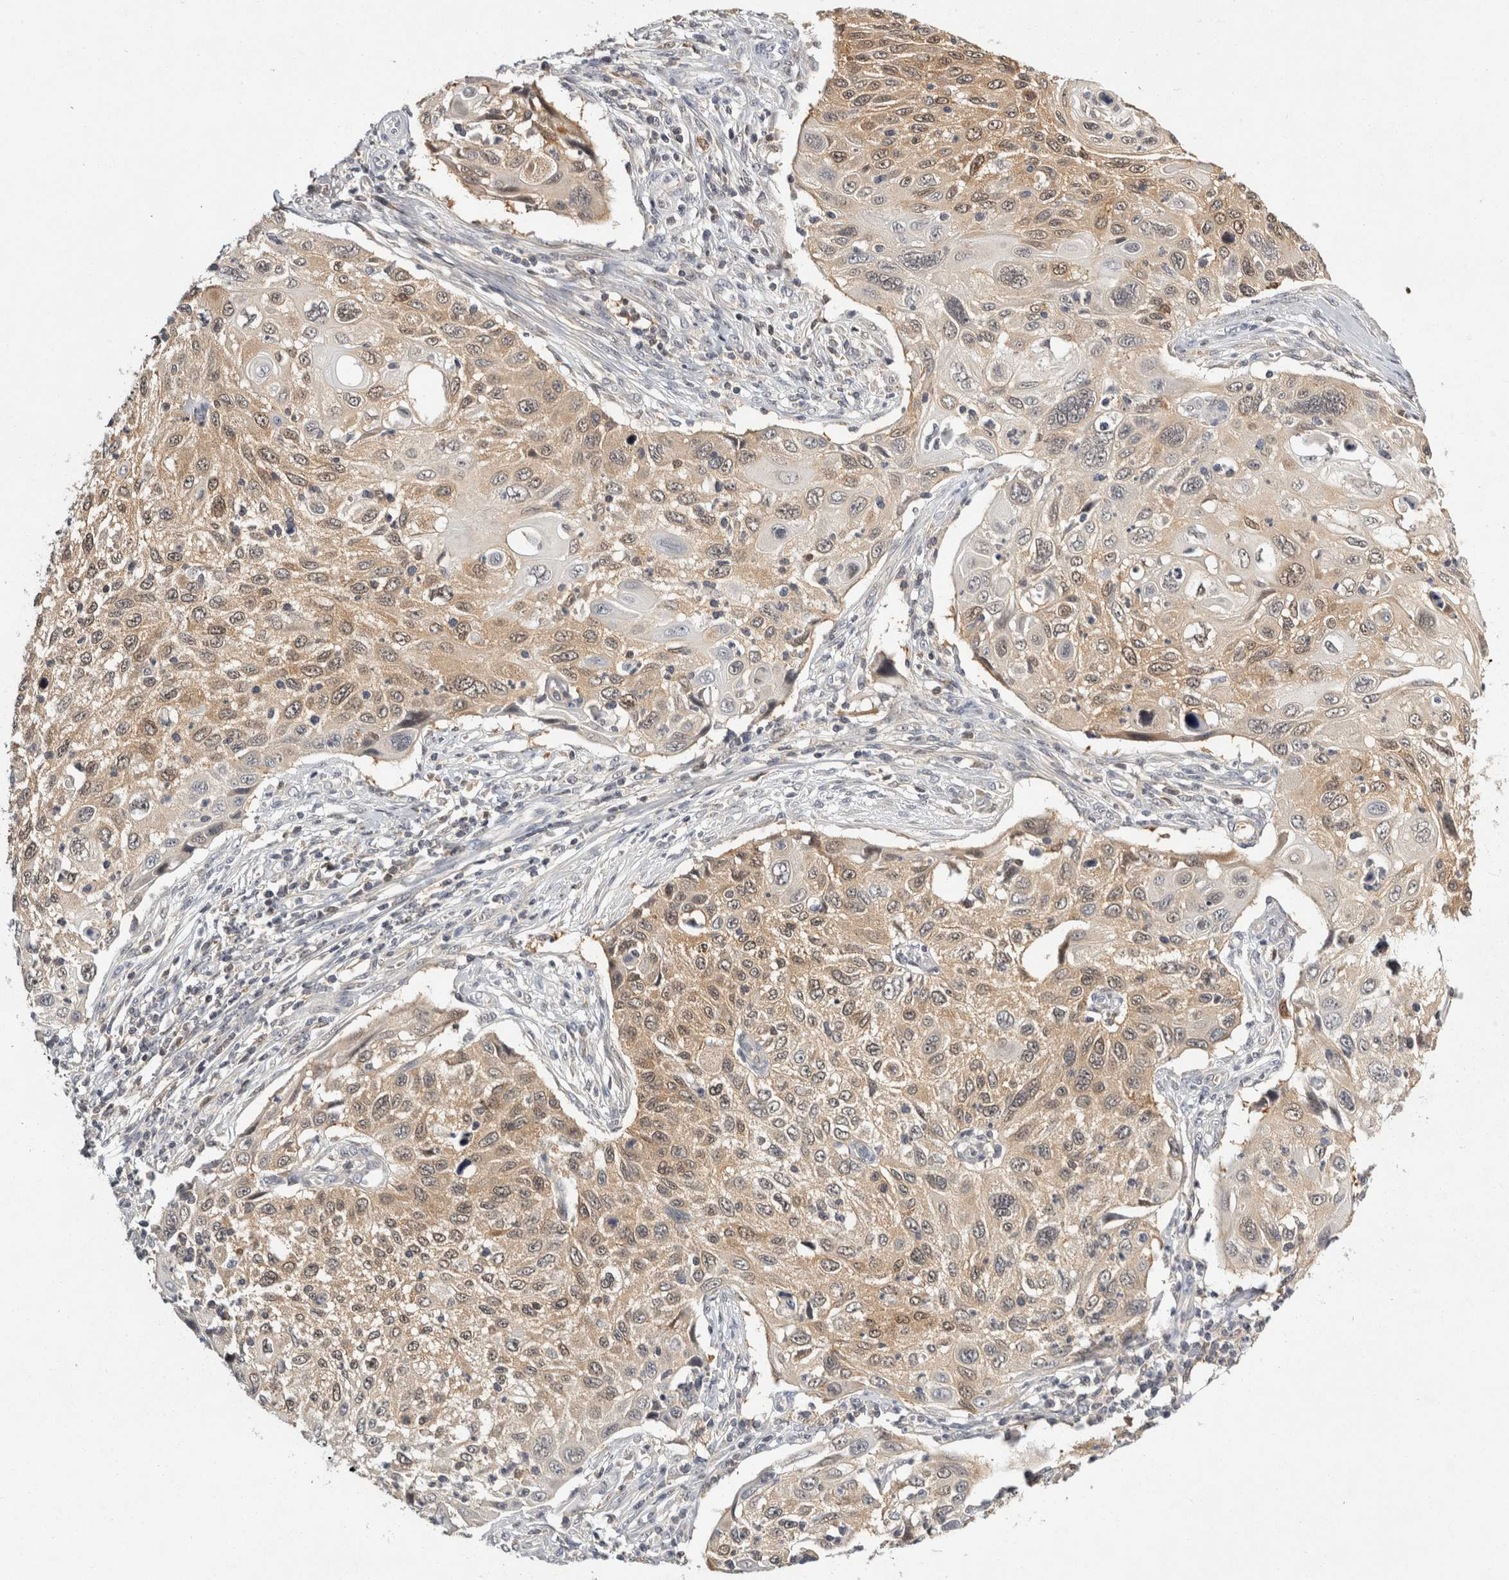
{"staining": {"intensity": "weak", "quantity": "25%-75%", "location": "cytoplasmic/membranous"}, "tissue": "cervical cancer", "cell_type": "Tumor cells", "image_type": "cancer", "snomed": [{"axis": "morphology", "description": "Squamous cell carcinoma, NOS"}, {"axis": "topography", "description": "Cervix"}], "caption": "An image of cervical cancer (squamous cell carcinoma) stained for a protein reveals weak cytoplasmic/membranous brown staining in tumor cells.", "gene": "ACAT2", "patient": {"sex": "female", "age": 70}}